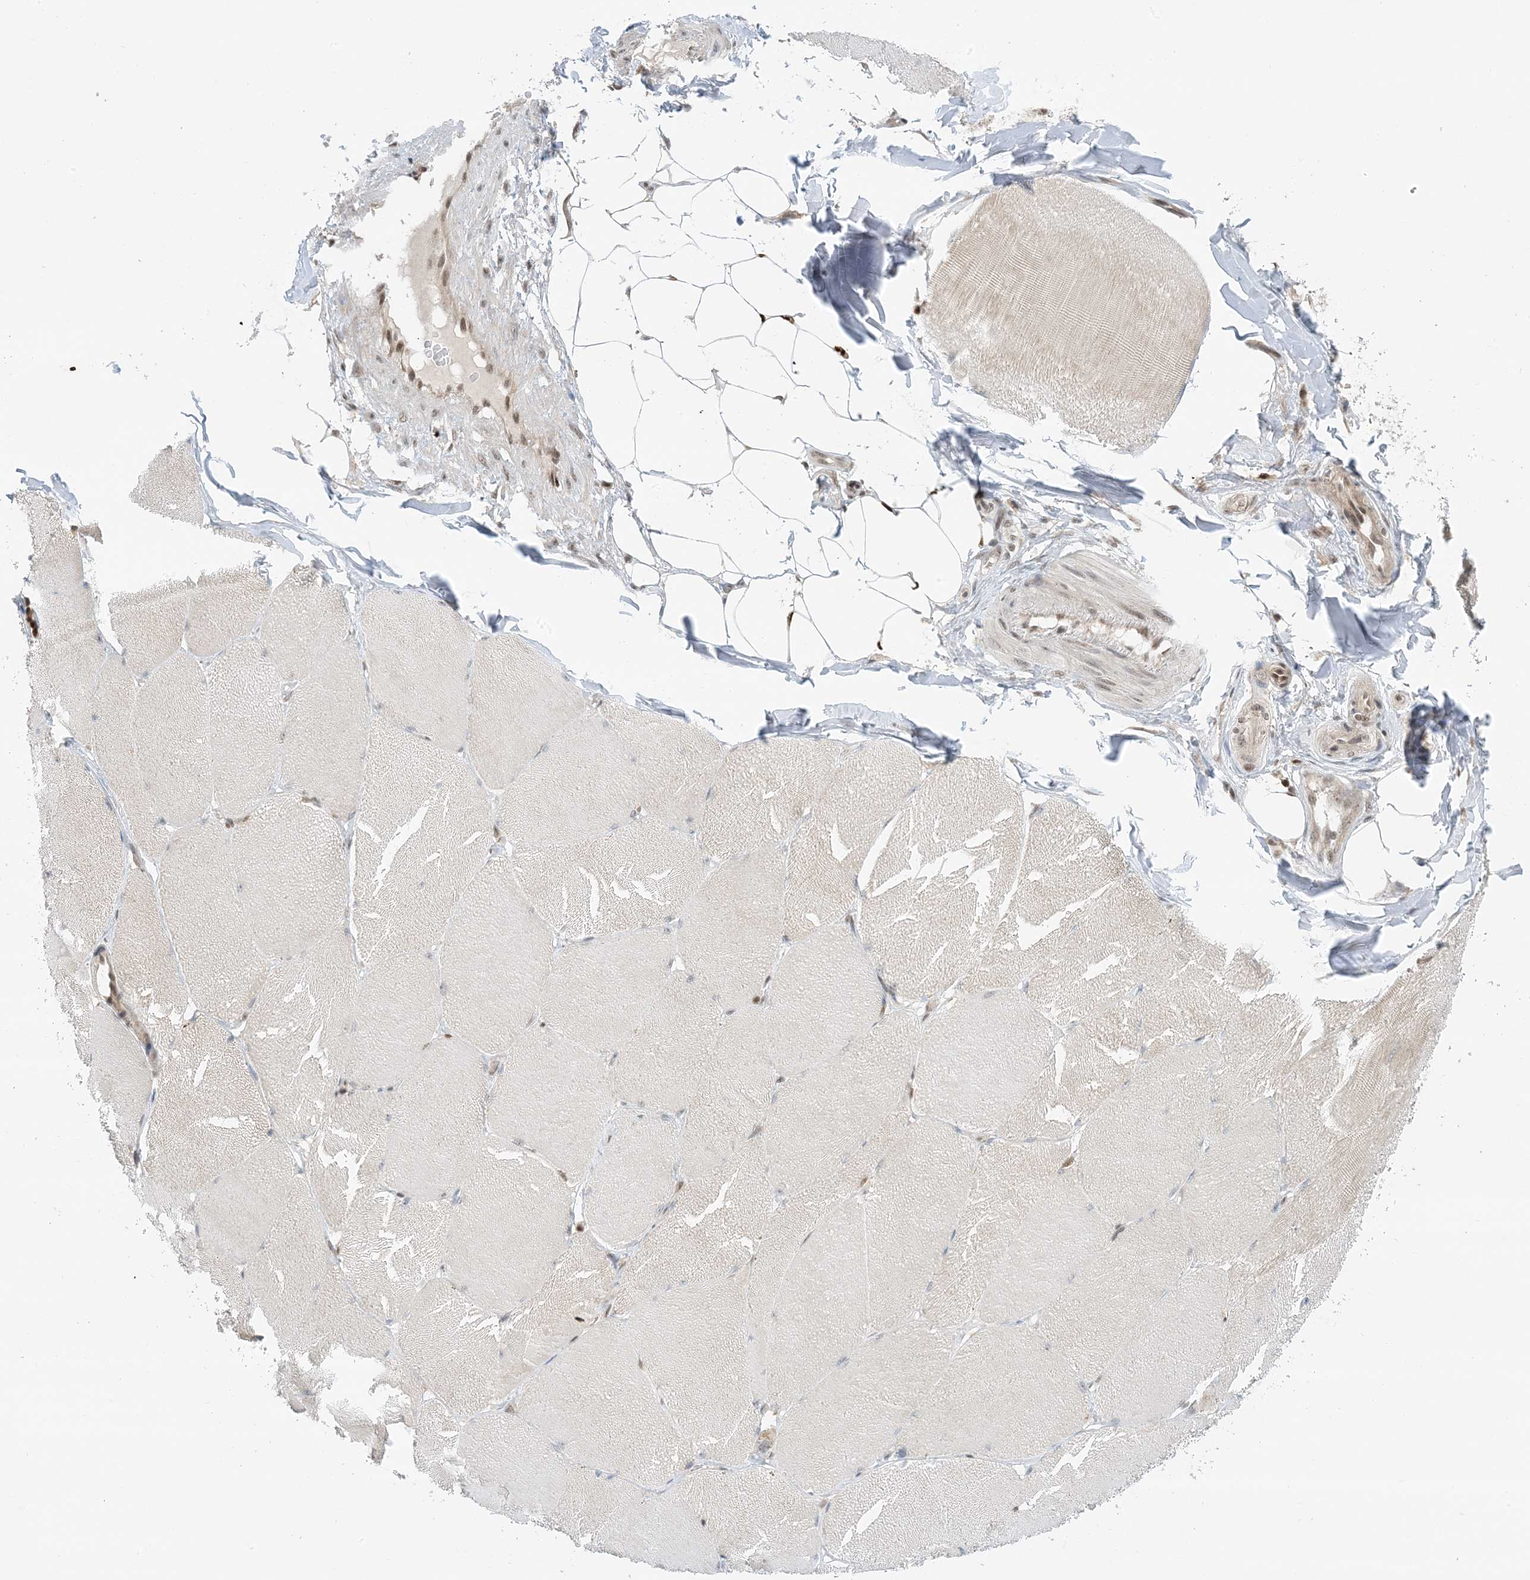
{"staining": {"intensity": "negative", "quantity": "none", "location": "none"}, "tissue": "skeletal muscle", "cell_type": "Myocytes", "image_type": "normal", "snomed": [{"axis": "morphology", "description": "Normal tissue, NOS"}, {"axis": "topography", "description": "Skin"}, {"axis": "topography", "description": "Skeletal muscle"}], "caption": "The immunohistochemistry photomicrograph has no significant staining in myocytes of skeletal muscle. The staining was performed using DAB to visualize the protein expression in brown, while the nuclei were stained in blue with hematoxylin (Magnification: 20x).", "gene": "ZNF740", "patient": {"sex": "male", "age": 83}}